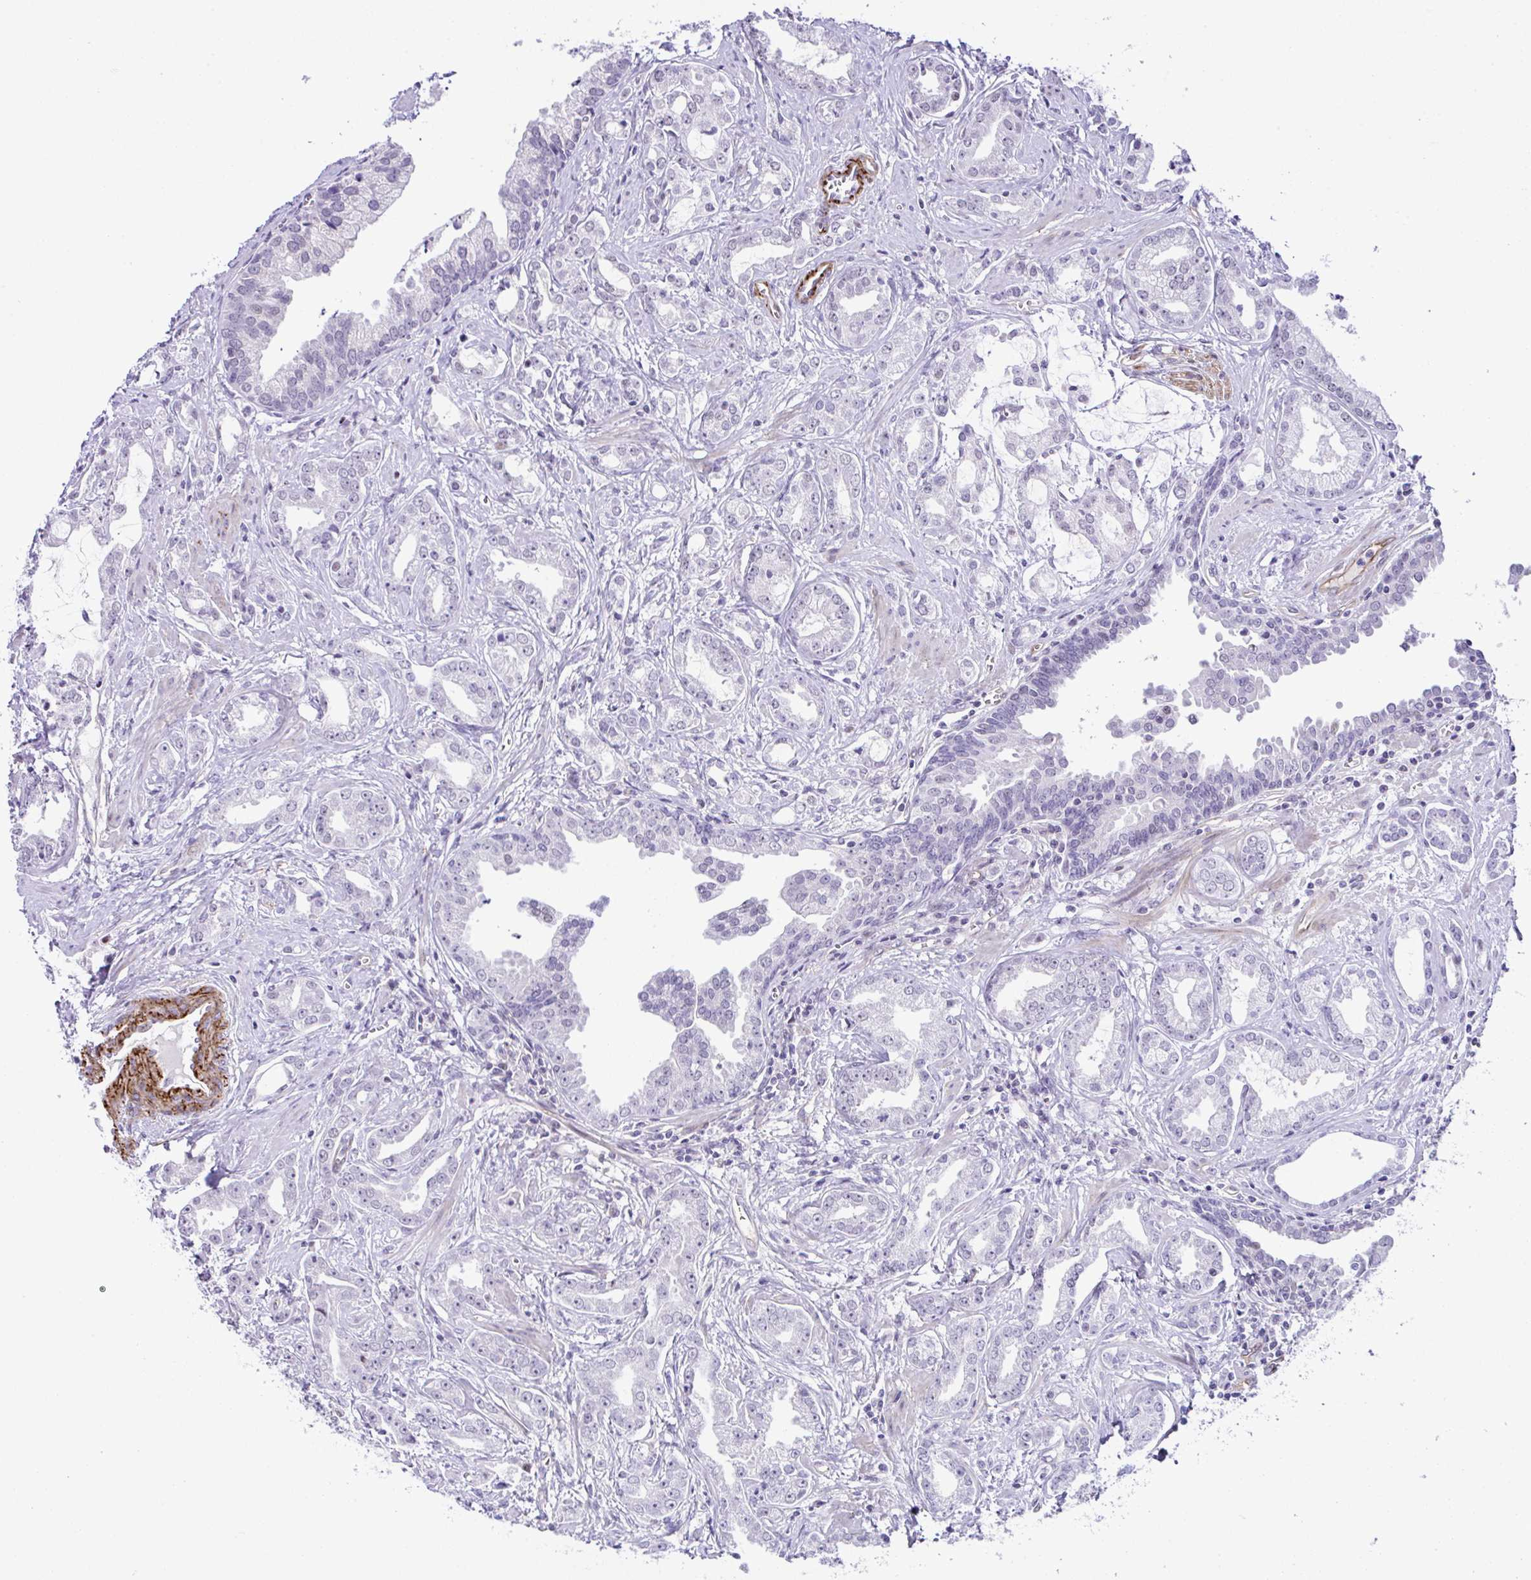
{"staining": {"intensity": "negative", "quantity": "none", "location": "none"}, "tissue": "prostate cancer", "cell_type": "Tumor cells", "image_type": "cancer", "snomed": [{"axis": "morphology", "description": "Adenocarcinoma, Medium grade"}, {"axis": "topography", "description": "Prostate"}], "caption": "IHC of prostate cancer displays no positivity in tumor cells. (IHC, brightfield microscopy, high magnification).", "gene": "FBXO34", "patient": {"sex": "male", "age": 57}}